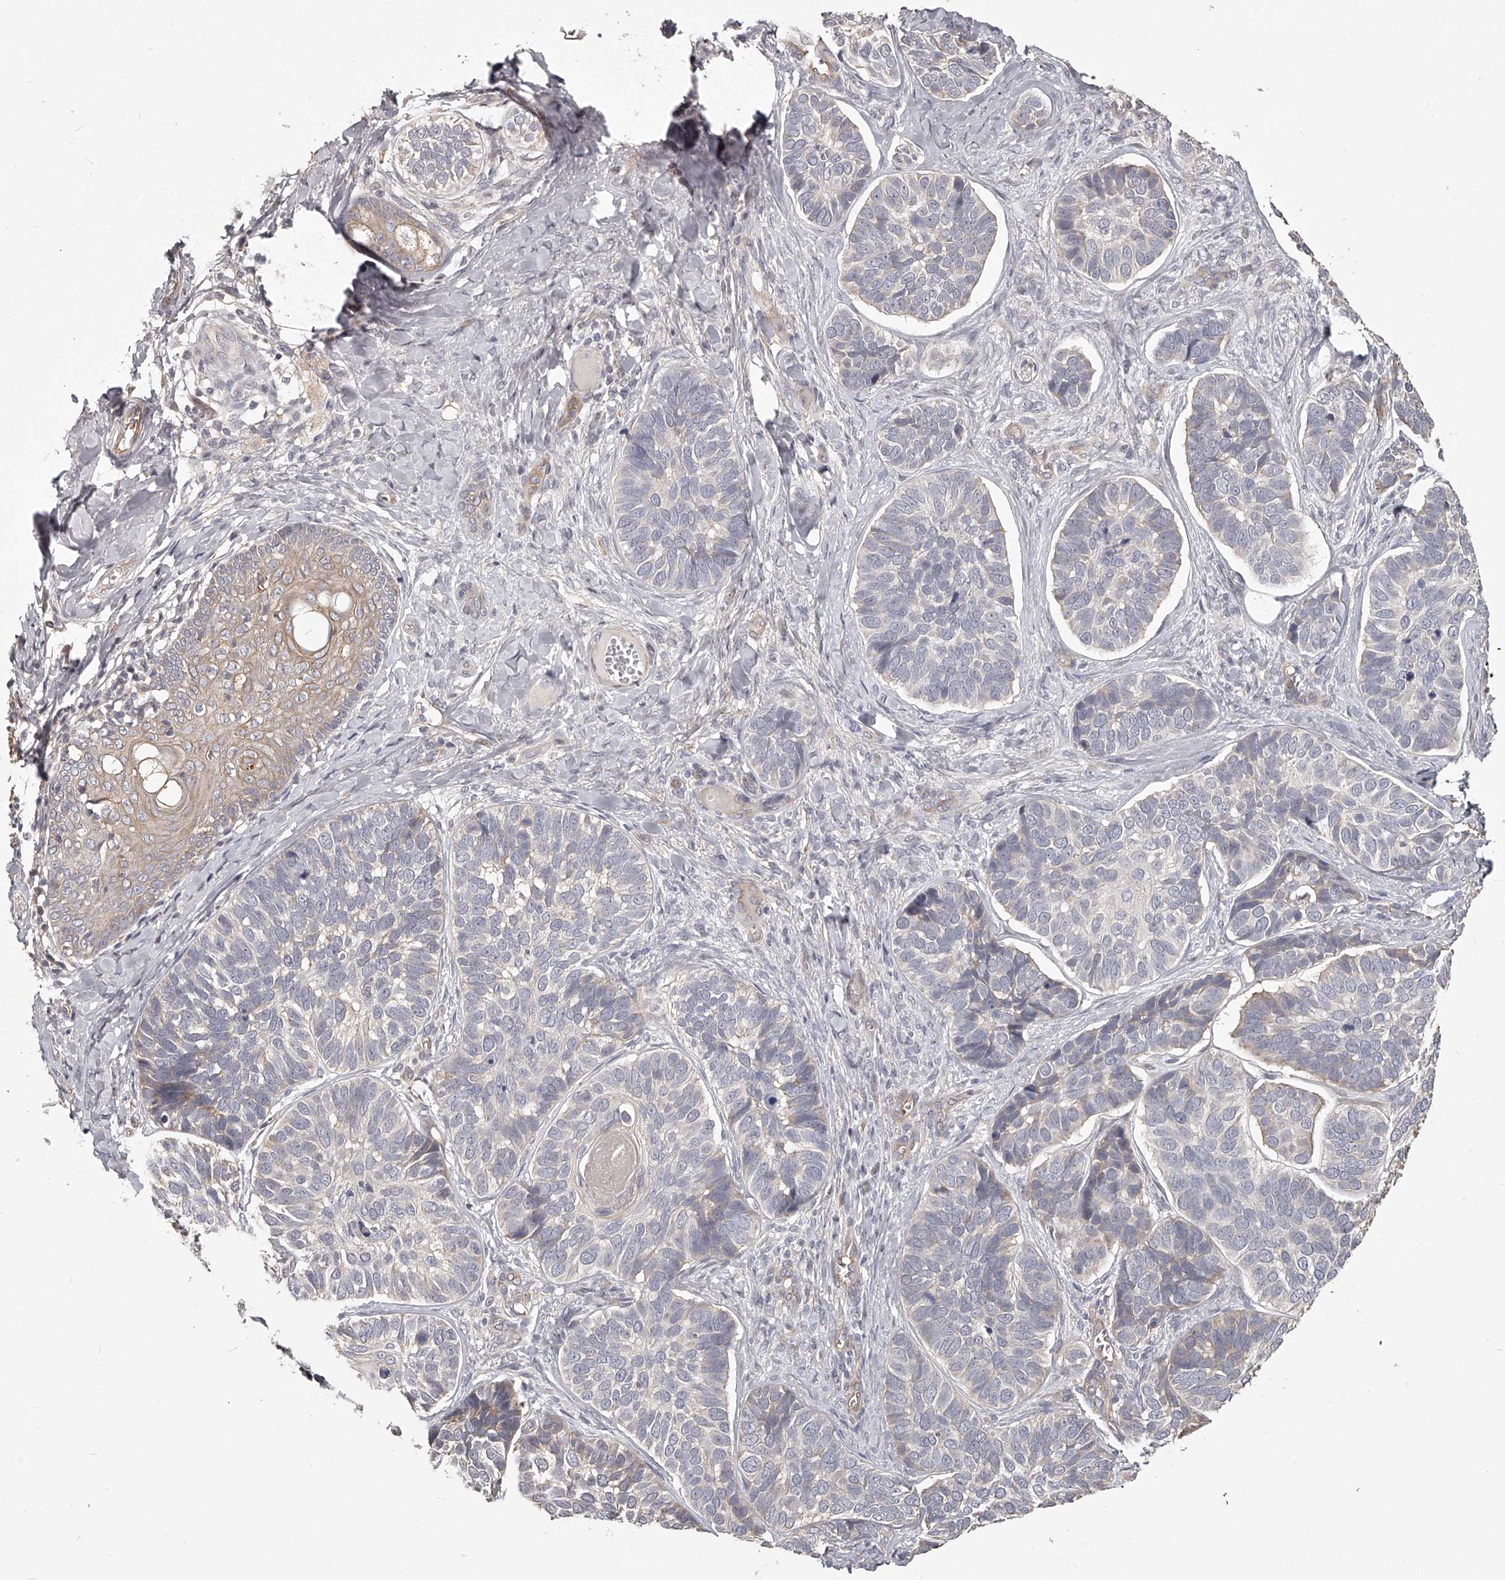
{"staining": {"intensity": "negative", "quantity": "none", "location": "none"}, "tissue": "skin cancer", "cell_type": "Tumor cells", "image_type": "cancer", "snomed": [{"axis": "morphology", "description": "Basal cell carcinoma"}, {"axis": "topography", "description": "Skin"}], "caption": "High magnification brightfield microscopy of skin basal cell carcinoma stained with DAB (brown) and counterstained with hematoxylin (blue): tumor cells show no significant positivity.", "gene": "ZNF582", "patient": {"sex": "male", "age": 62}}